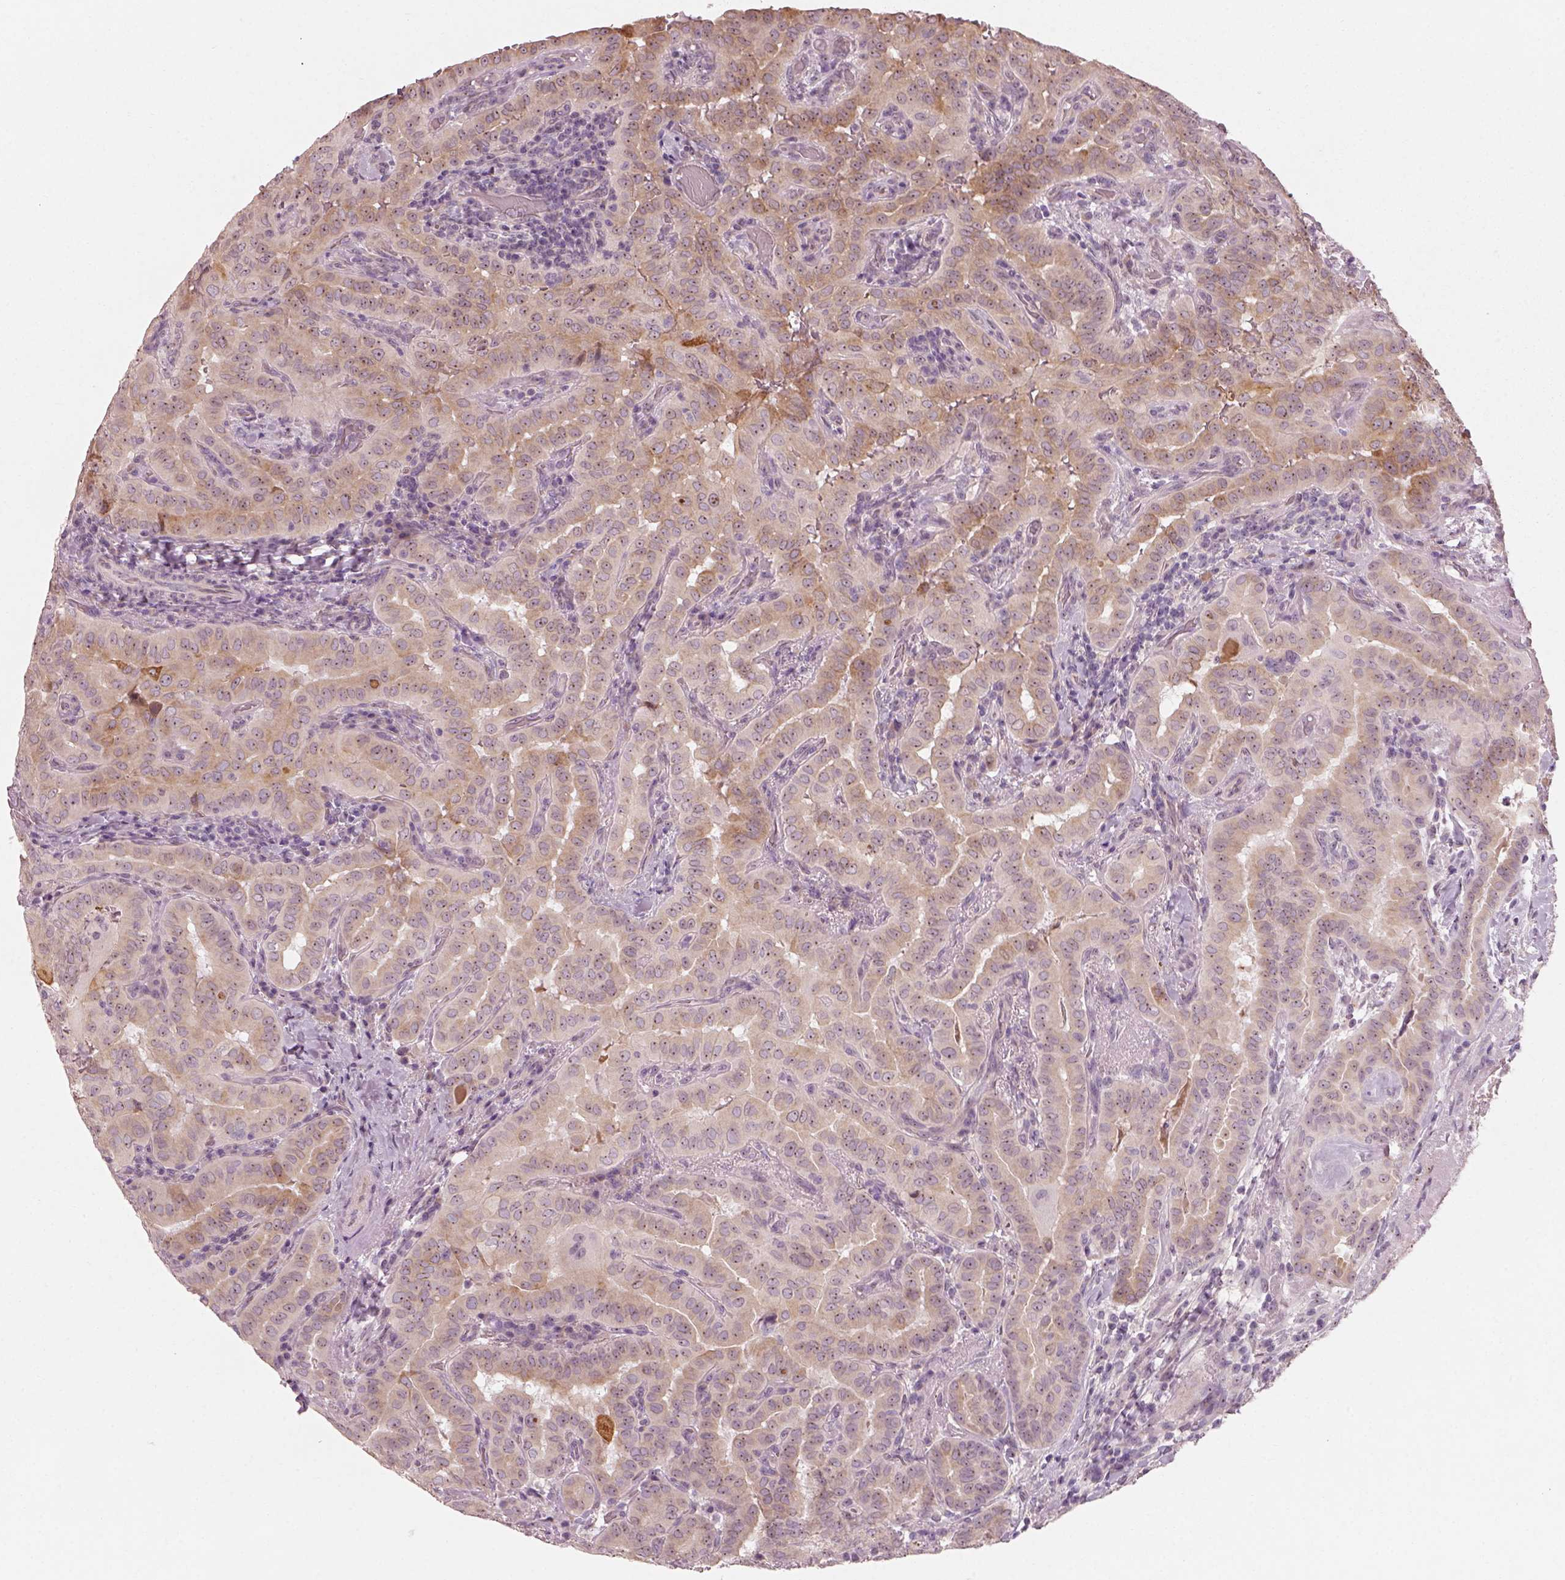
{"staining": {"intensity": "weak", "quantity": ">75%", "location": "cytoplasmic/membranous,nuclear"}, "tissue": "thyroid cancer", "cell_type": "Tumor cells", "image_type": "cancer", "snomed": [{"axis": "morphology", "description": "Papillary adenocarcinoma, NOS"}, {"axis": "morphology", "description": "Papillary adenoma metastatic"}, {"axis": "topography", "description": "Thyroid gland"}], "caption": "A low amount of weak cytoplasmic/membranous and nuclear expression is seen in about >75% of tumor cells in thyroid papillary adenocarcinoma tissue.", "gene": "CDS1", "patient": {"sex": "female", "age": 50}}